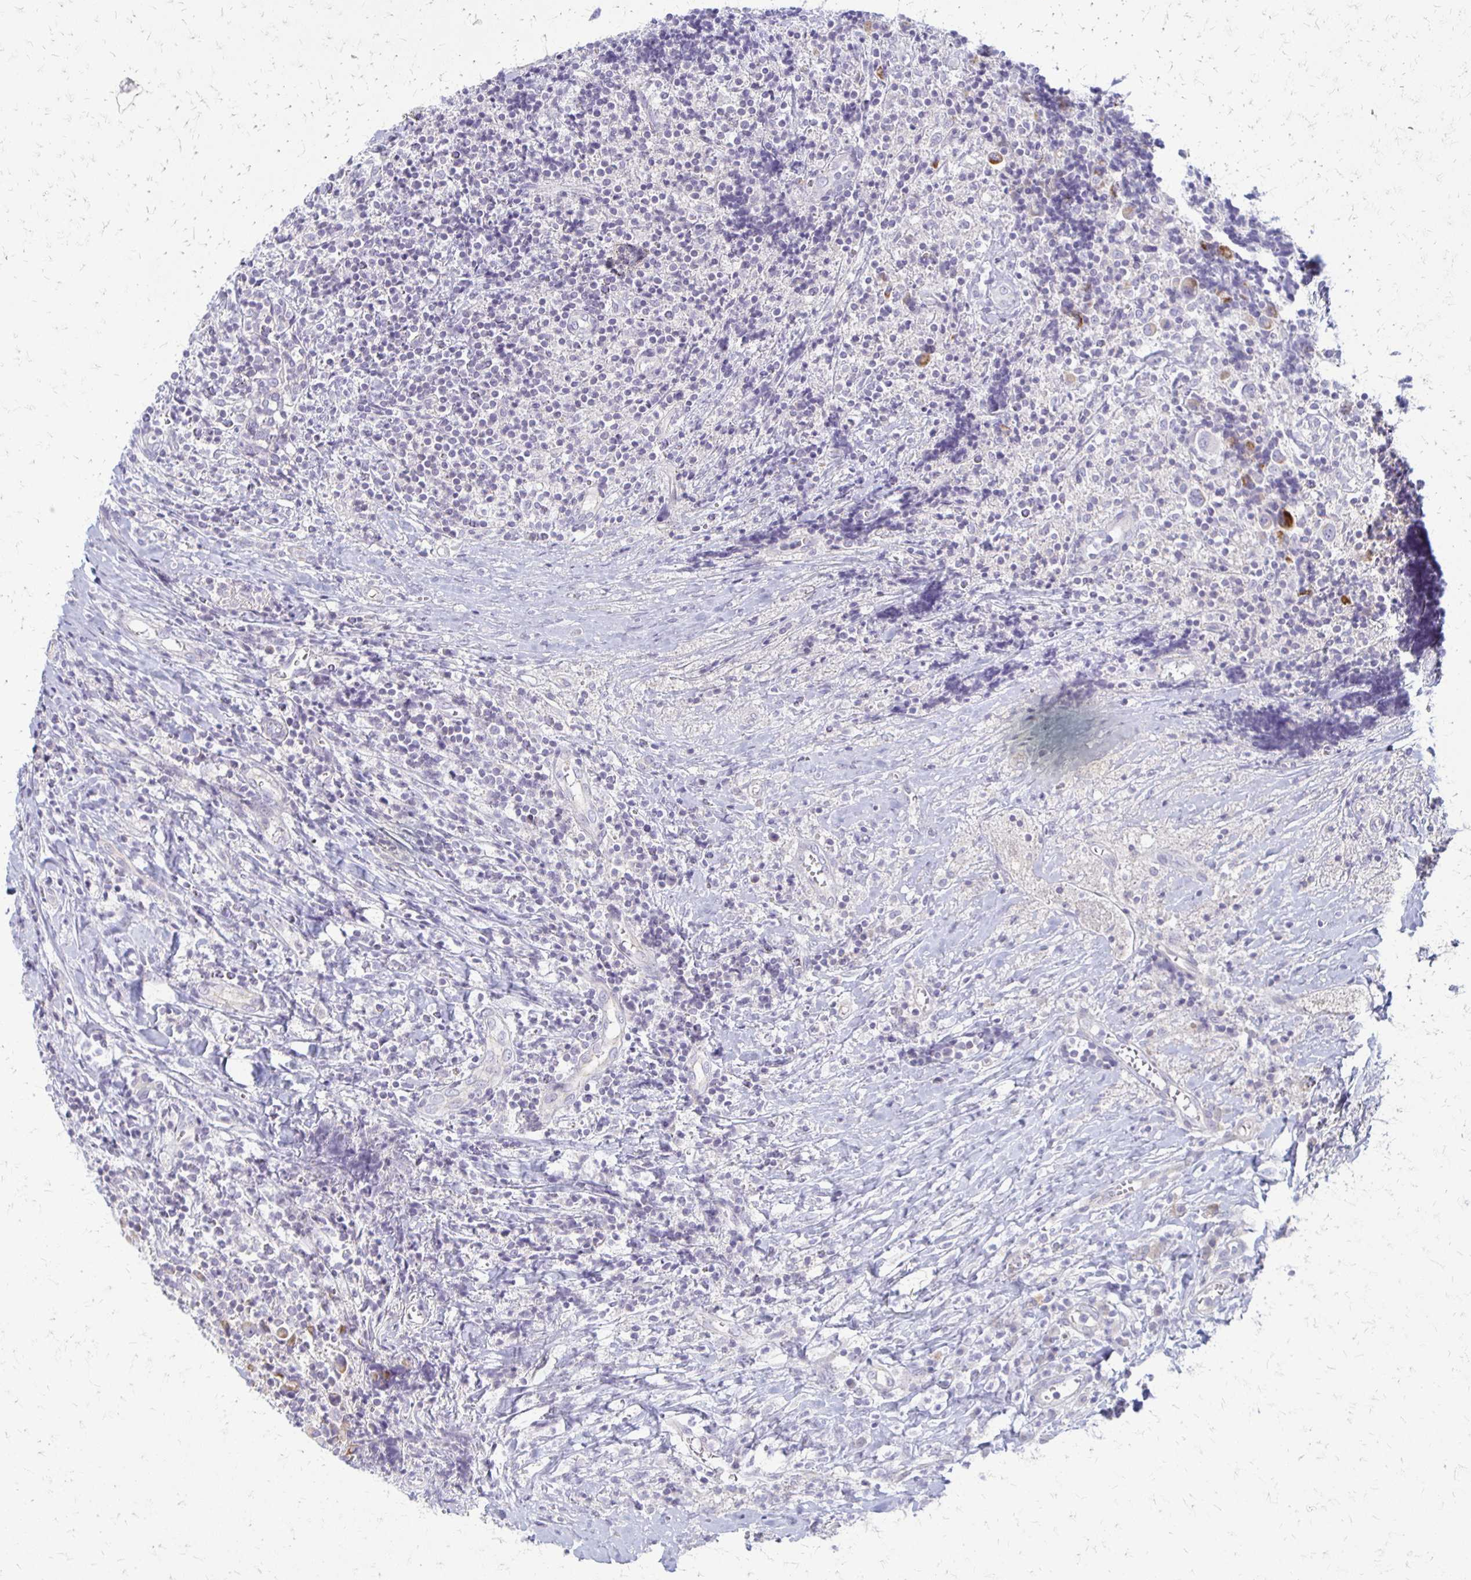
{"staining": {"intensity": "moderate", "quantity": "<25%", "location": "cytoplasmic/membranous"}, "tissue": "lymphoma", "cell_type": "Tumor cells", "image_type": "cancer", "snomed": [{"axis": "morphology", "description": "Hodgkin's disease, NOS"}, {"axis": "topography", "description": "Thymus, NOS"}], "caption": "Immunohistochemical staining of human Hodgkin's disease shows low levels of moderate cytoplasmic/membranous staining in about <25% of tumor cells.", "gene": "RHOC", "patient": {"sex": "female", "age": 17}}